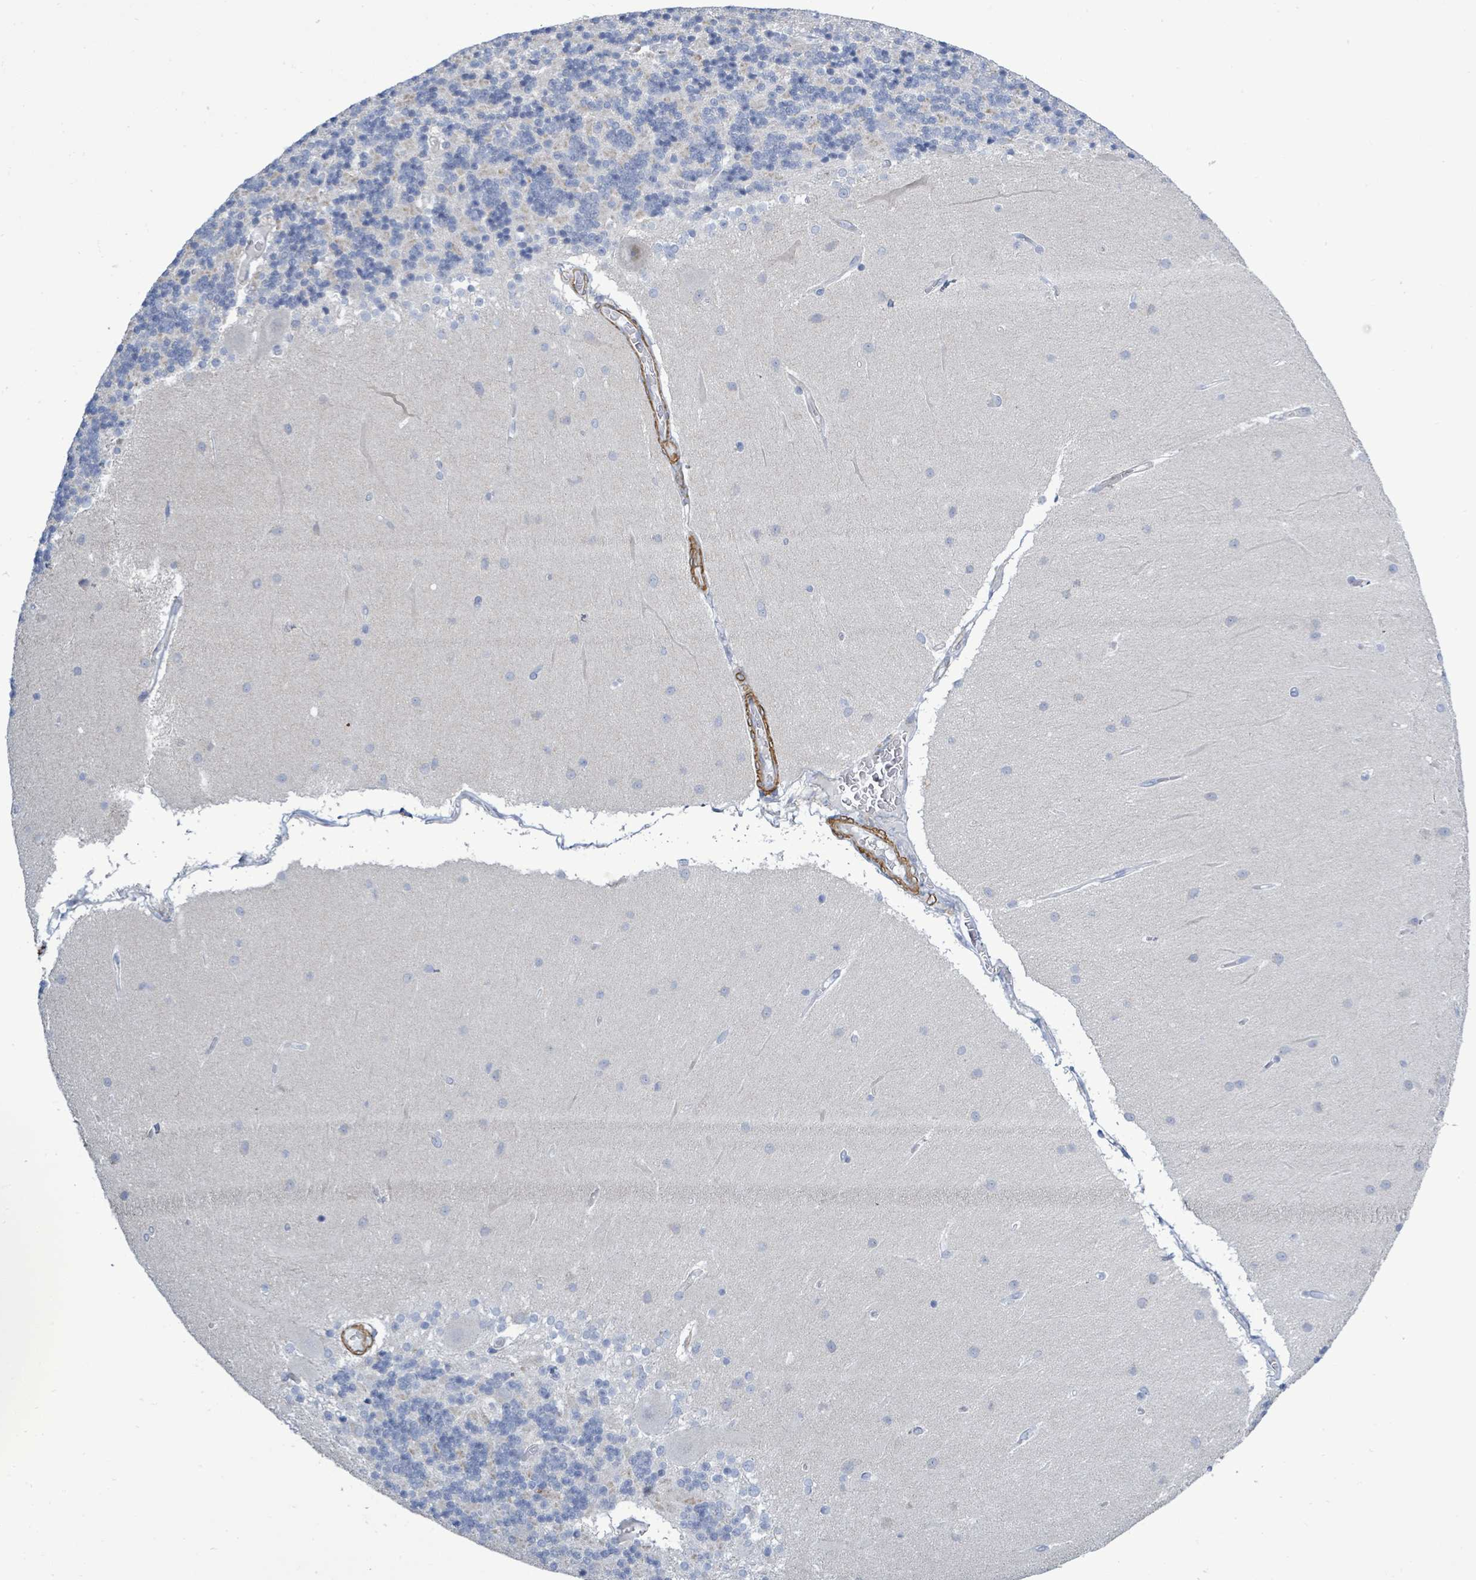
{"staining": {"intensity": "negative", "quantity": "none", "location": "none"}, "tissue": "cerebellum", "cell_type": "Cells in granular layer", "image_type": "normal", "snomed": [{"axis": "morphology", "description": "Normal tissue, NOS"}, {"axis": "topography", "description": "Cerebellum"}], "caption": "Photomicrograph shows no protein staining in cells in granular layer of normal cerebellum.", "gene": "DMRTC1B", "patient": {"sex": "female", "age": 54}}